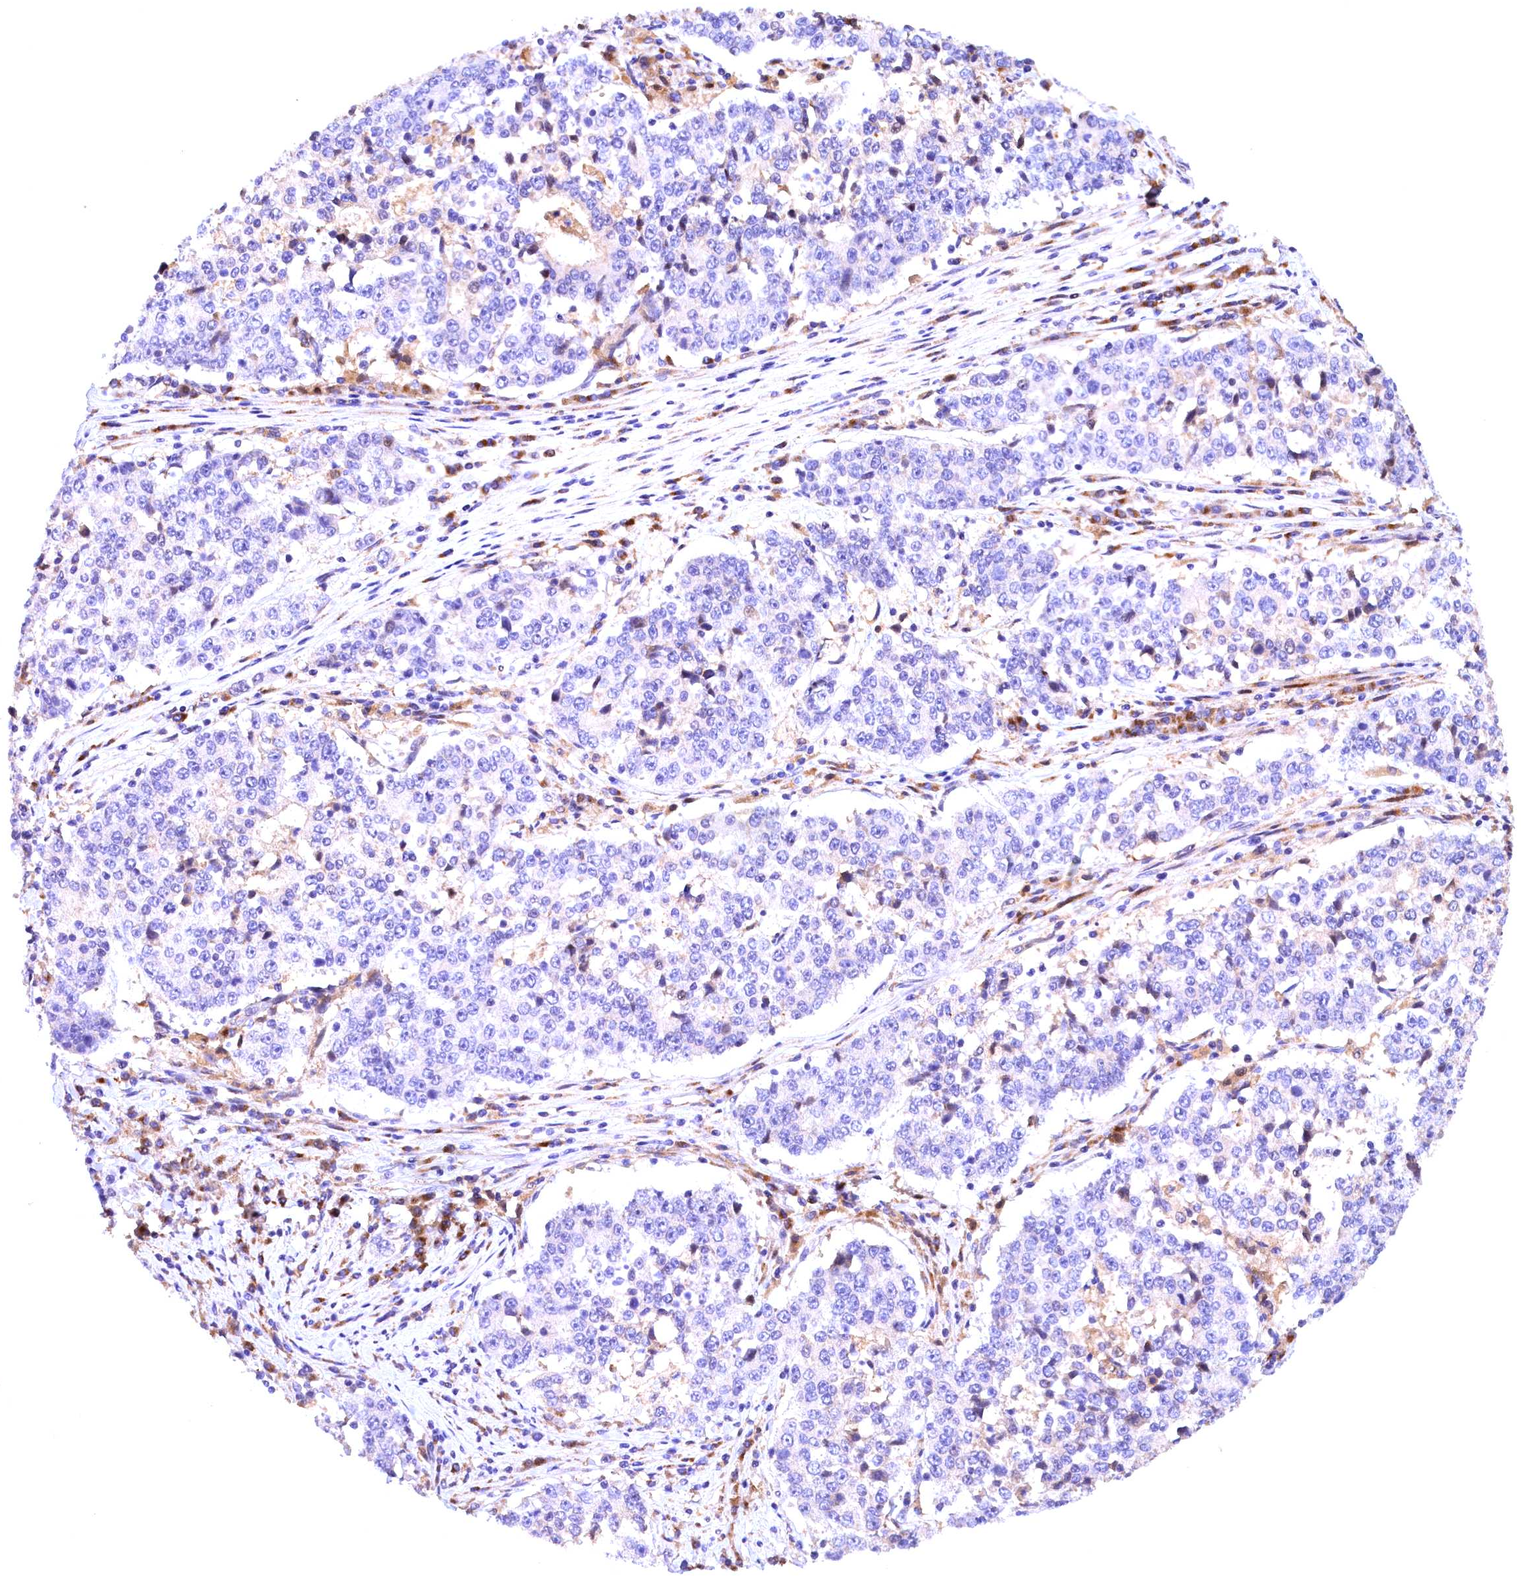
{"staining": {"intensity": "negative", "quantity": "none", "location": "none"}, "tissue": "stomach cancer", "cell_type": "Tumor cells", "image_type": "cancer", "snomed": [{"axis": "morphology", "description": "Adenocarcinoma, NOS"}, {"axis": "topography", "description": "Stomach"}], "caption": "Immunohistochemistry (IHC) photomicrograph of human stomach cancer stained for a protein (brown), which shows no expression in tumor cells.", "gene": "NAIP", "patient": {"sex": "male", "age": 59}}